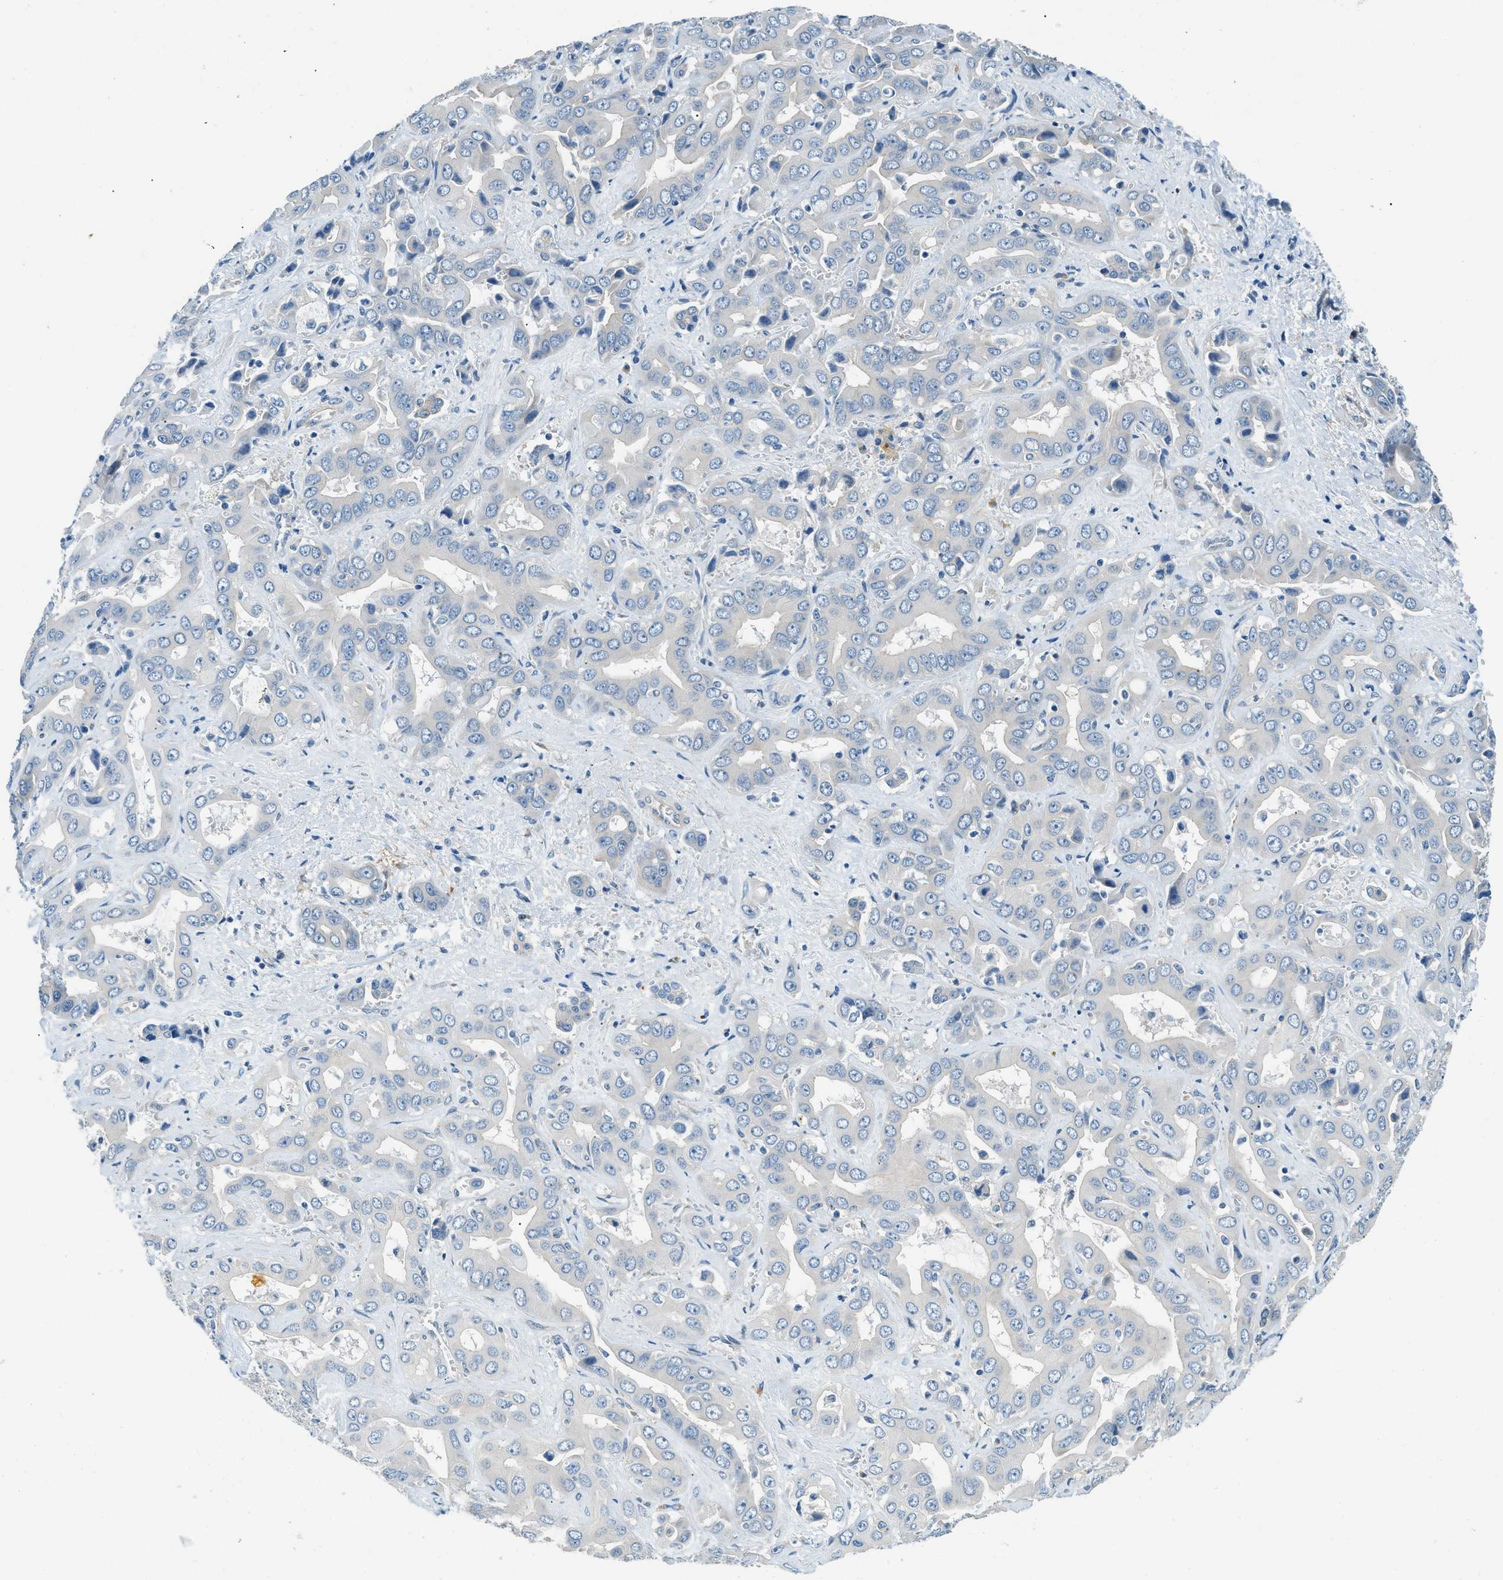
{"staining": {"intensity": "negative", "quantity": "none", "location": "none"}, "tissue": "liver cancer", "cell_type": "Tumor cells", "image_type": "cancer", "snomed": [{"axis": "morphology", "description": "Cholangiocarcinoma"}, {"axis": "topography", "description": "Liver"}], "caption": "DAB immunohistochemical staining of human cholangiocarcinoma (liver) displays no significant expression in tumor cells.", "gene": "ZNF367", "patient": {"sex": "female", "age": 52}}